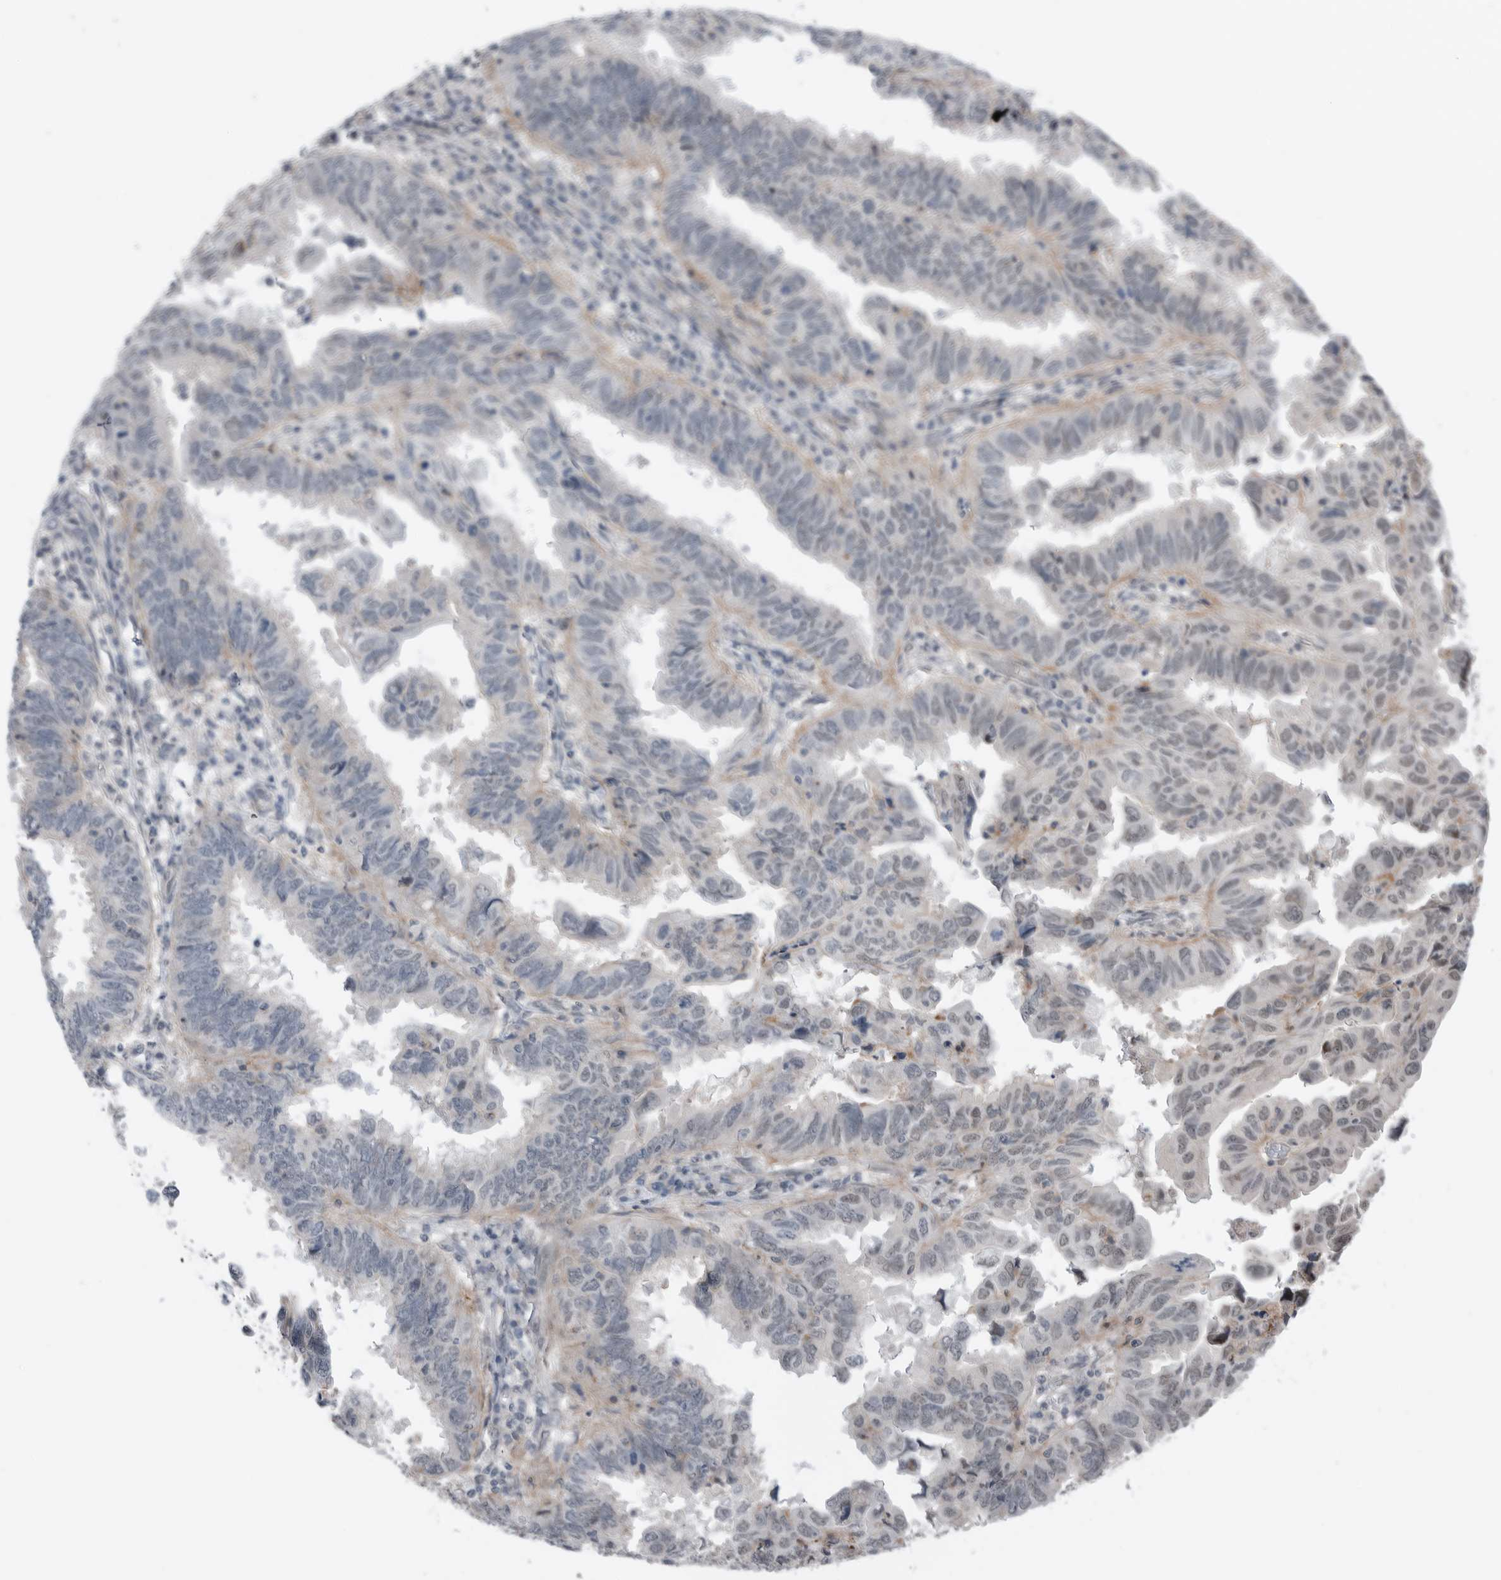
{"staining": {"intensity": "weak", "quantity": "25%-75%", "location": "cytoplasmic/membranous"}, "tissue": "endometrial cancer", "cell_type": "Tumor cells", "image_type": "cancer", "snomed": [{"axis": "morphology", "description": "Adenocarcinoma, NOS"}, {"axis": "topography", "description": "Uterus"}], "caption": "The histopathology image reveals a brown stain indicating the presence of a protein in the cytoplasmic/membranous of tumor cells in endometrial adenocarcinoma.", "gene": "NTAQ1", "patient": {"sex": "female", "age": 77}}